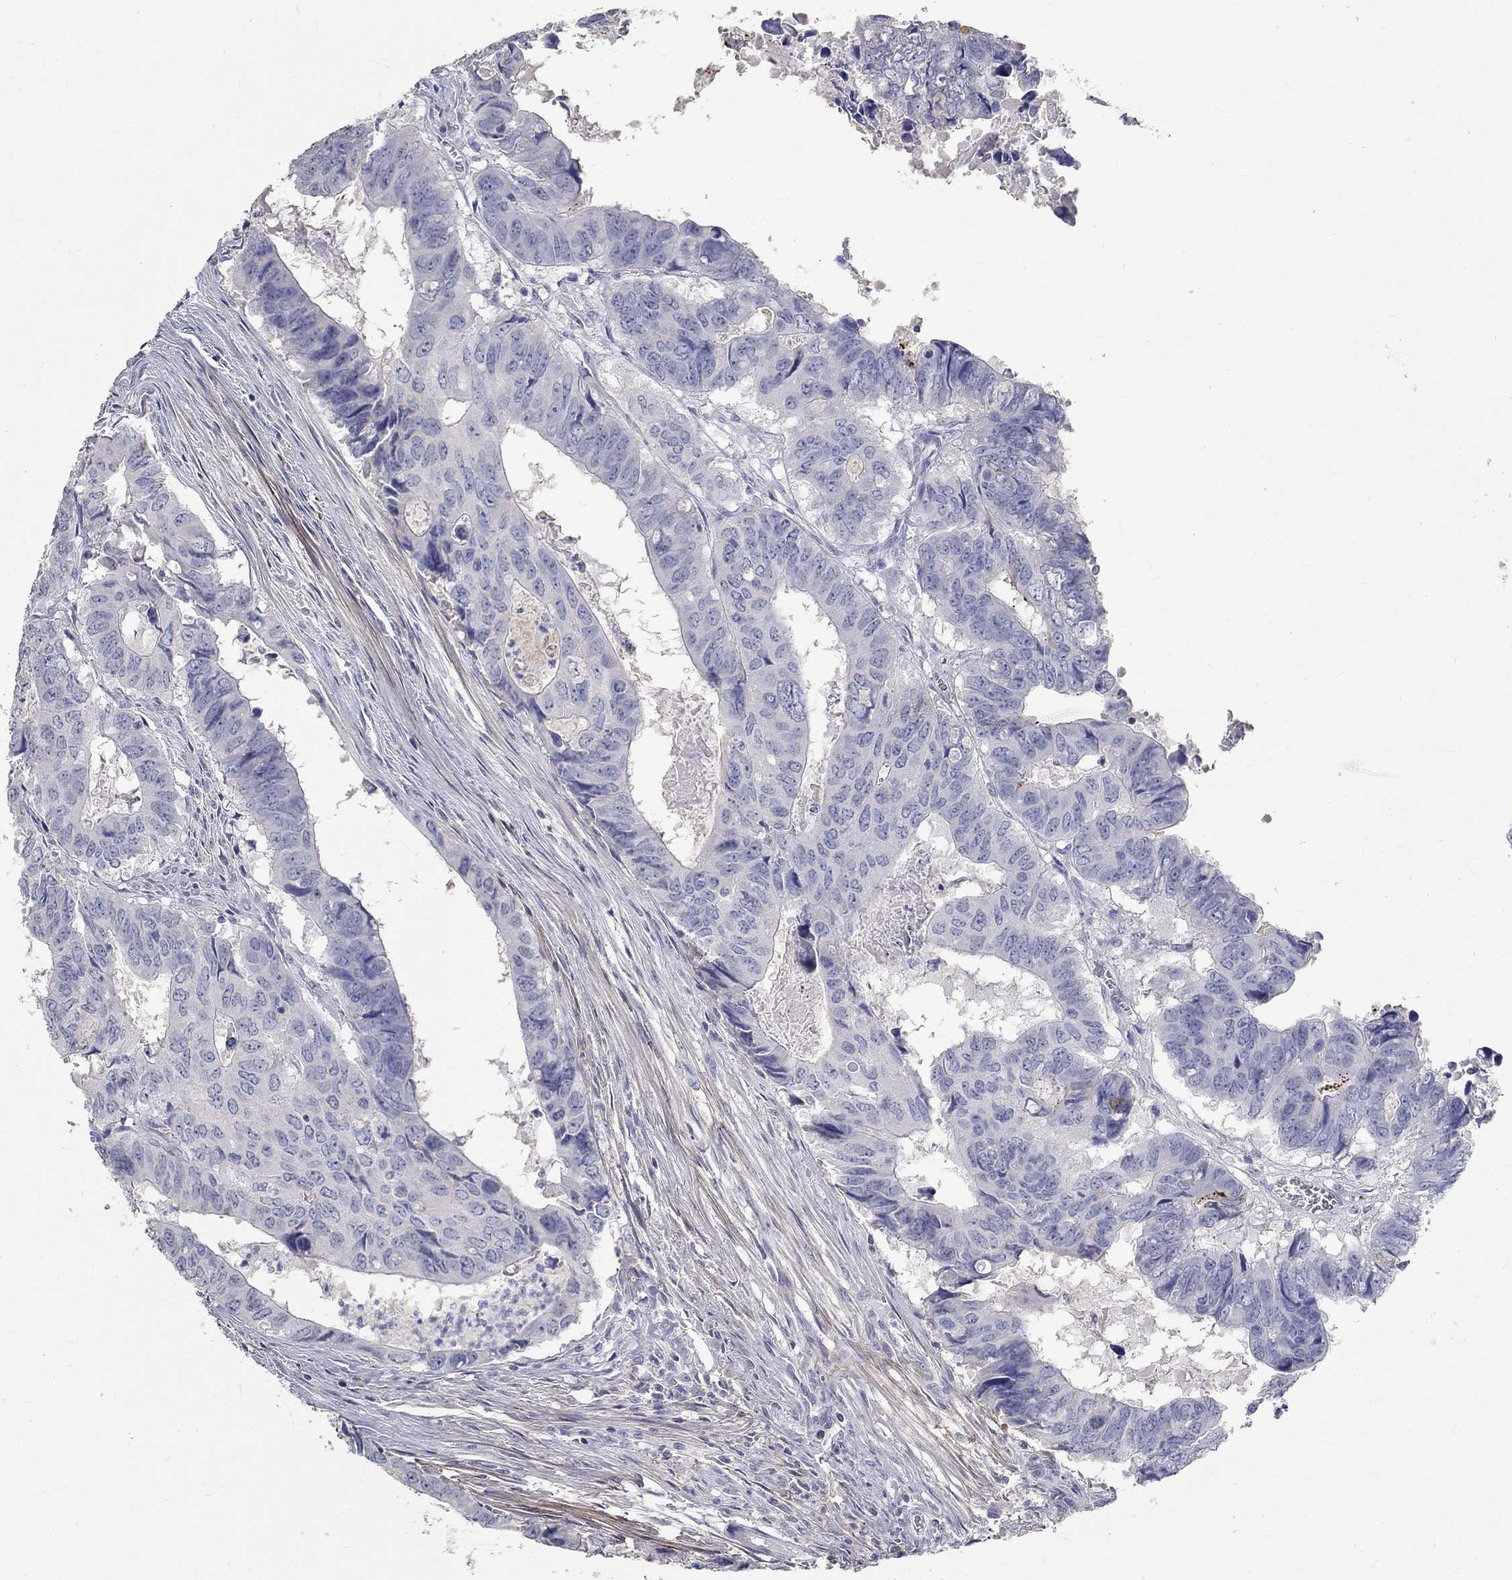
{"staining": {"intensity": "negative", "quantity": "none", "location": "none"}, "tissue": "colorectal cancer", "cell_type": "Tumor cells", "image_type": "cancer", "snomed": [{"axis": "morphology", "description": "Adenocarcinoma, NOS"}, {"axis": "topography", "description": "Colon"}], "caption": "There is no significant expression in tumor cells of colorectal adenocarcinoma. The staining is performed using DAB brown chromogen with nuclei counter-stained in using hematoxylin.", "gene": "FGF2", "patient": {"sex": "male", "age": 79}}